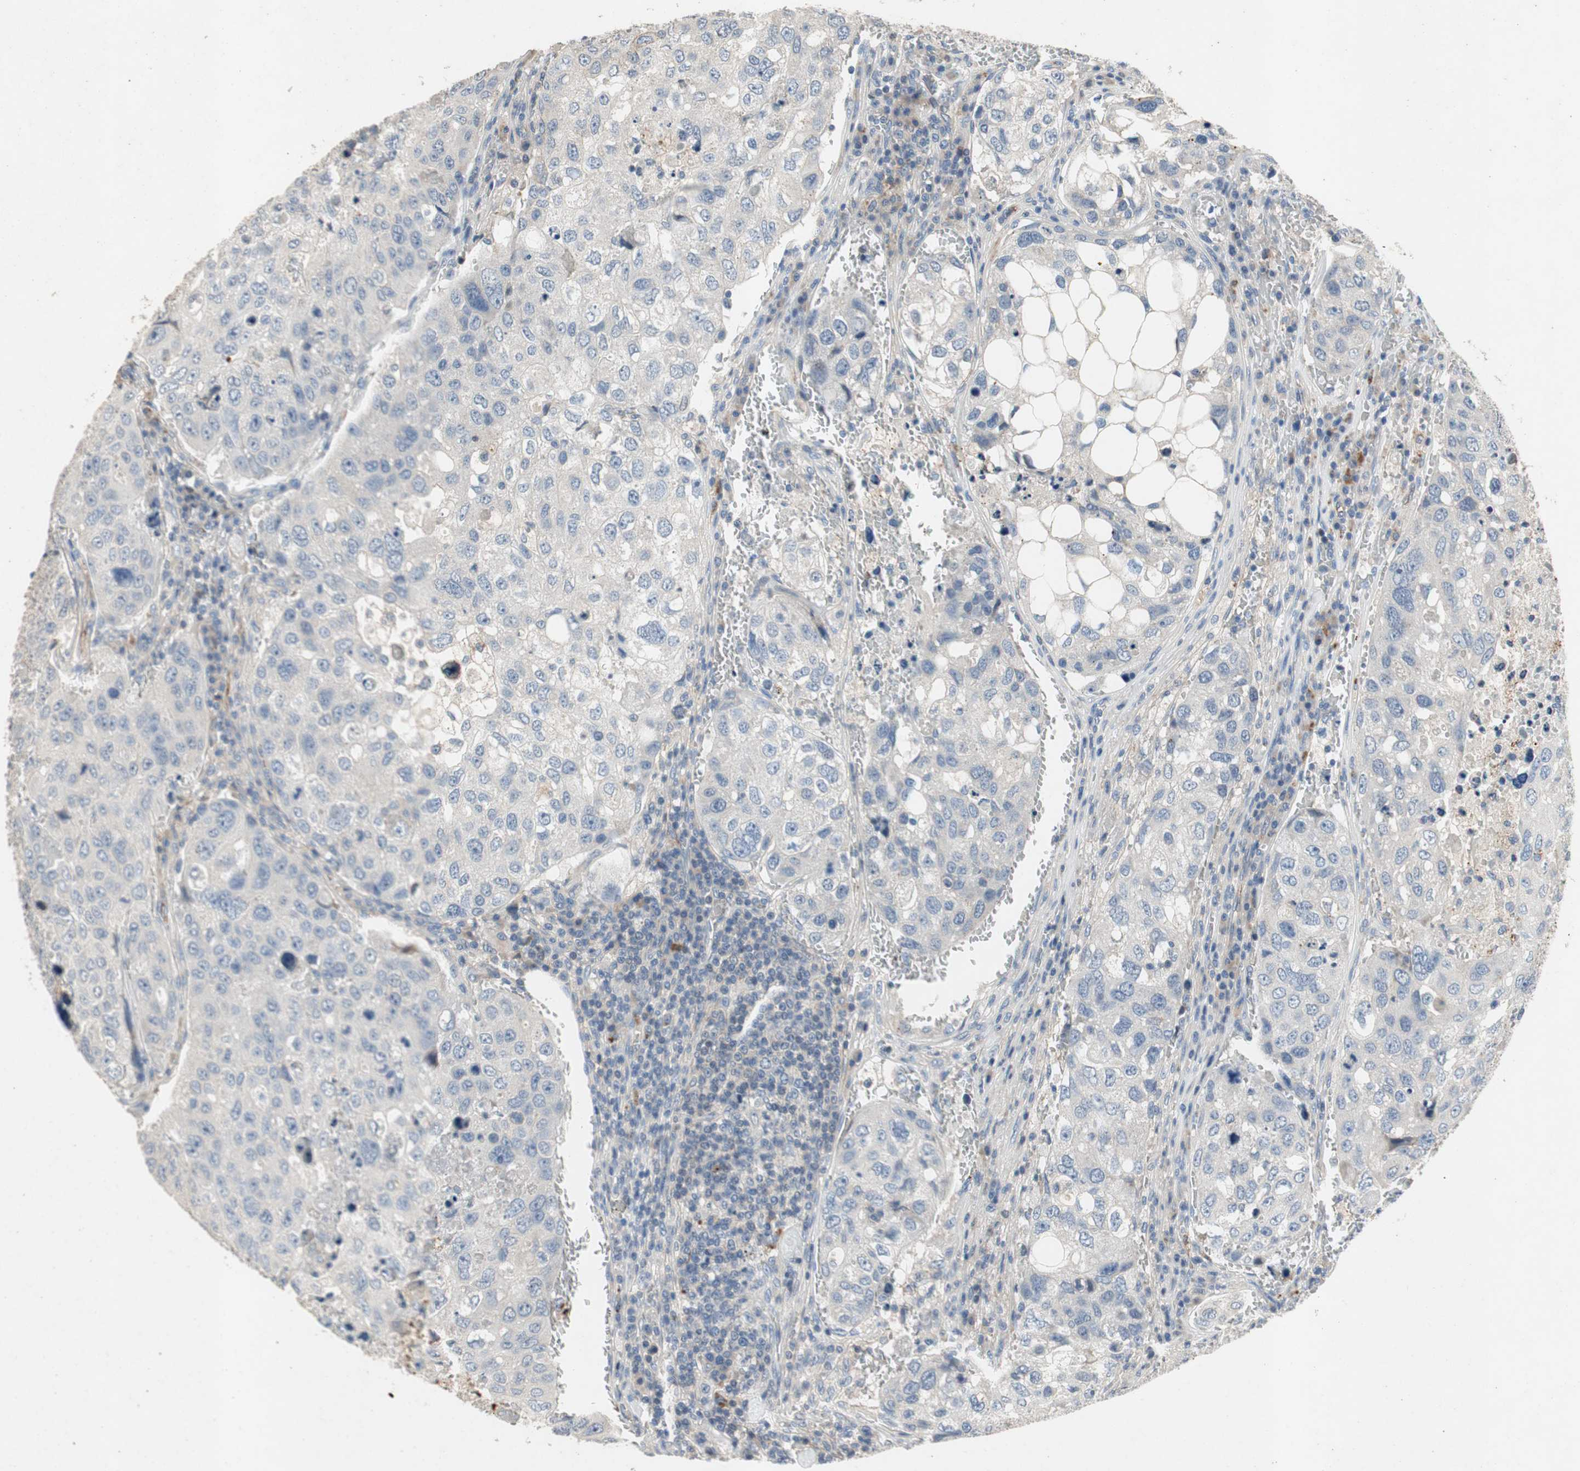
{"staining": {"intensity": "negative", "quantity": "none", "location": "none"}, "tissue": "urothelial cancer", "cell_type": "Tumor cells", "image_type": "cancer", "snomed": [{"axis": "morphology", "description": "Urothelial carcinoma, High grade"}, {"axis": "topography", "description": "Lymph node"}, {"axis": "topography", "description": "Urinary bladder"}], "caption": "The photomicrograph exhibits no staining of tumor cells in urothelial cancer.", "gene": "ALPL", "patient": {"sex": "male", "age": 51}}